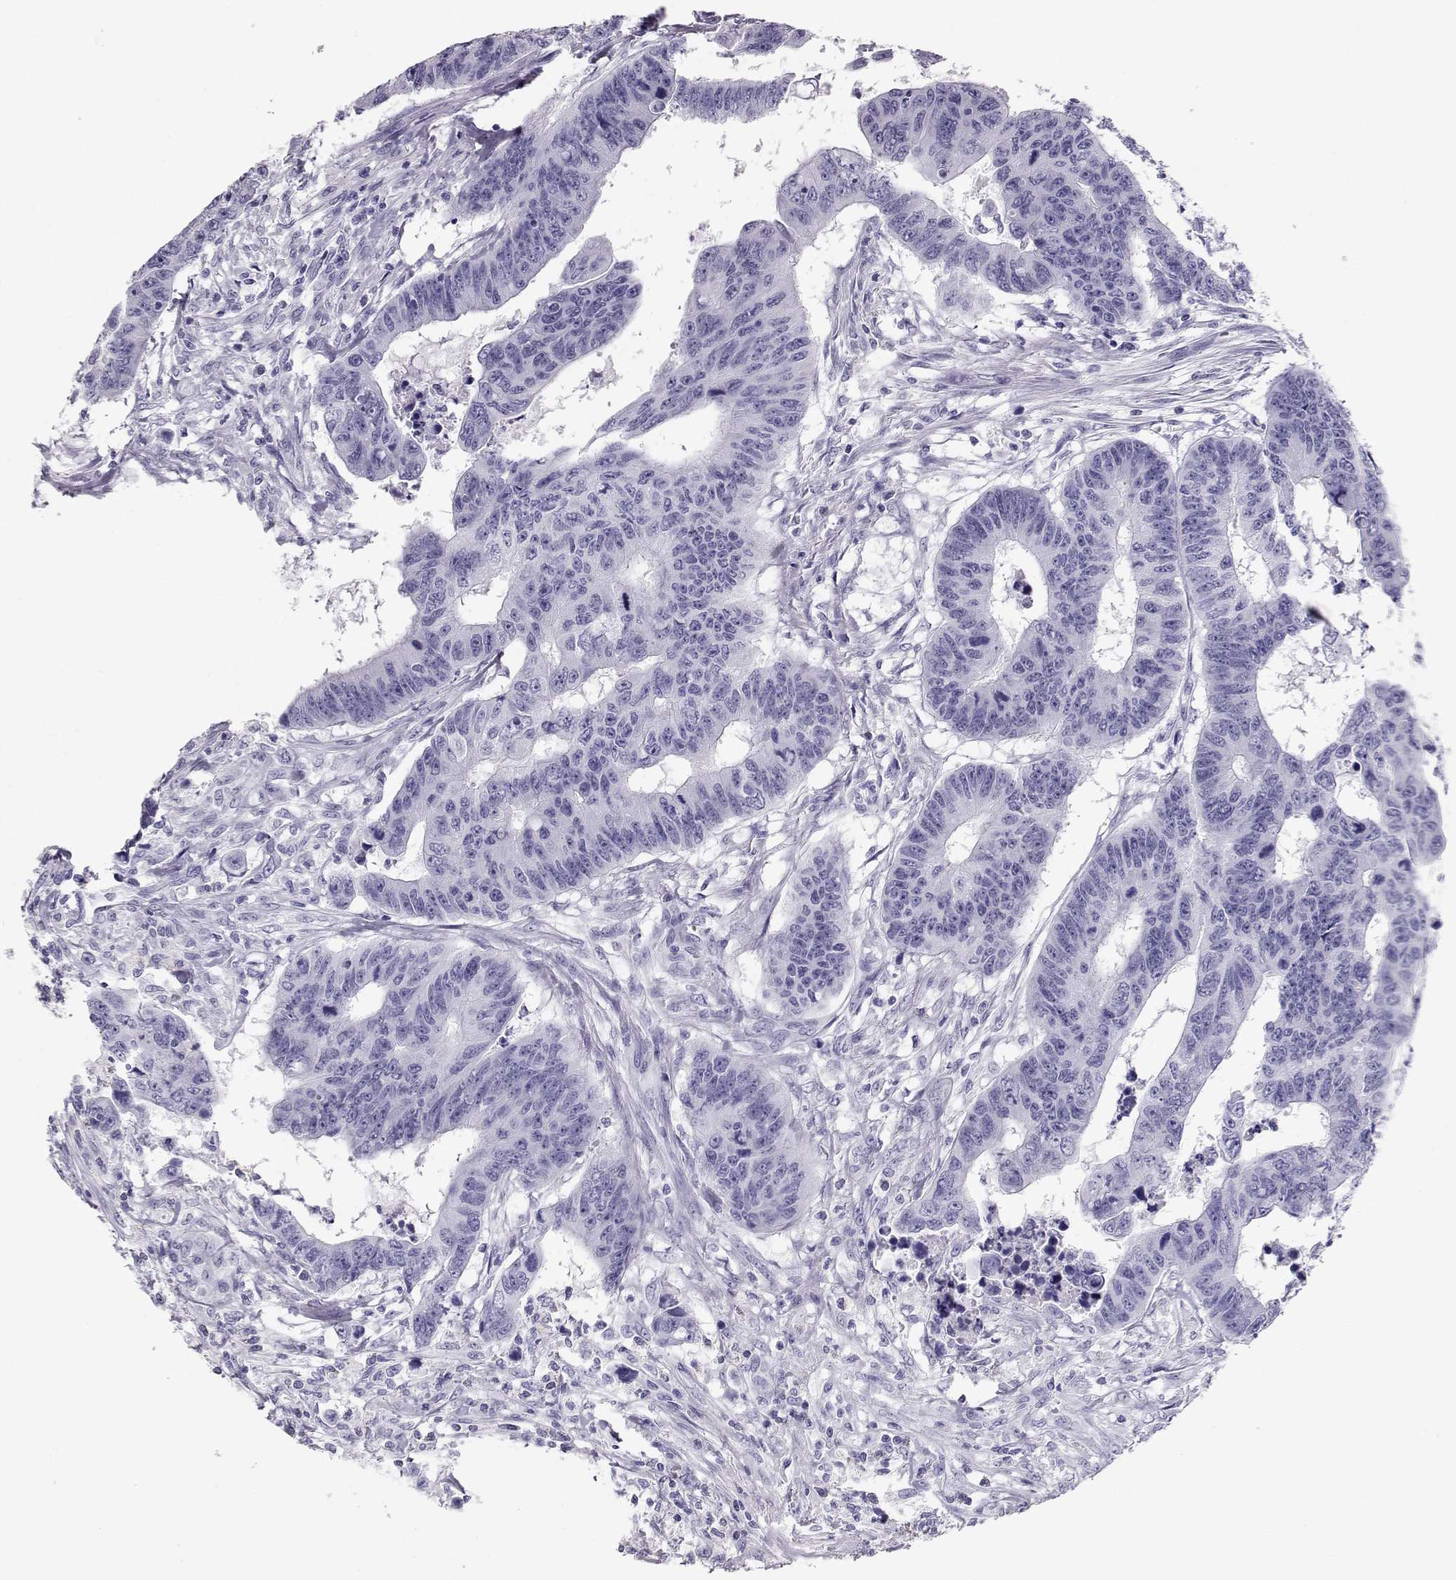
{"staining": {"intensity": "negative", "quantity": "none", "location": "none"}, "tissue": "colorectal cancer", "cell_type": "Tumor cells", "image_type": "cancer", "snomed": [{"axis": "morphology", "description": "Adenocarcinoma, NOS"}, {"axis": "topography", "description": "Rectum"}], "caption": "Micrograph shows no significant protein positivity in tumor cells of colorectal cancer. (Brightfield microscopy of DAB (3,3'-diaminobenzidine) immunohistochemistry (IHC) at high magnification).", "gene": "RD3", "patient": {"sex": "female", "age": 85}}